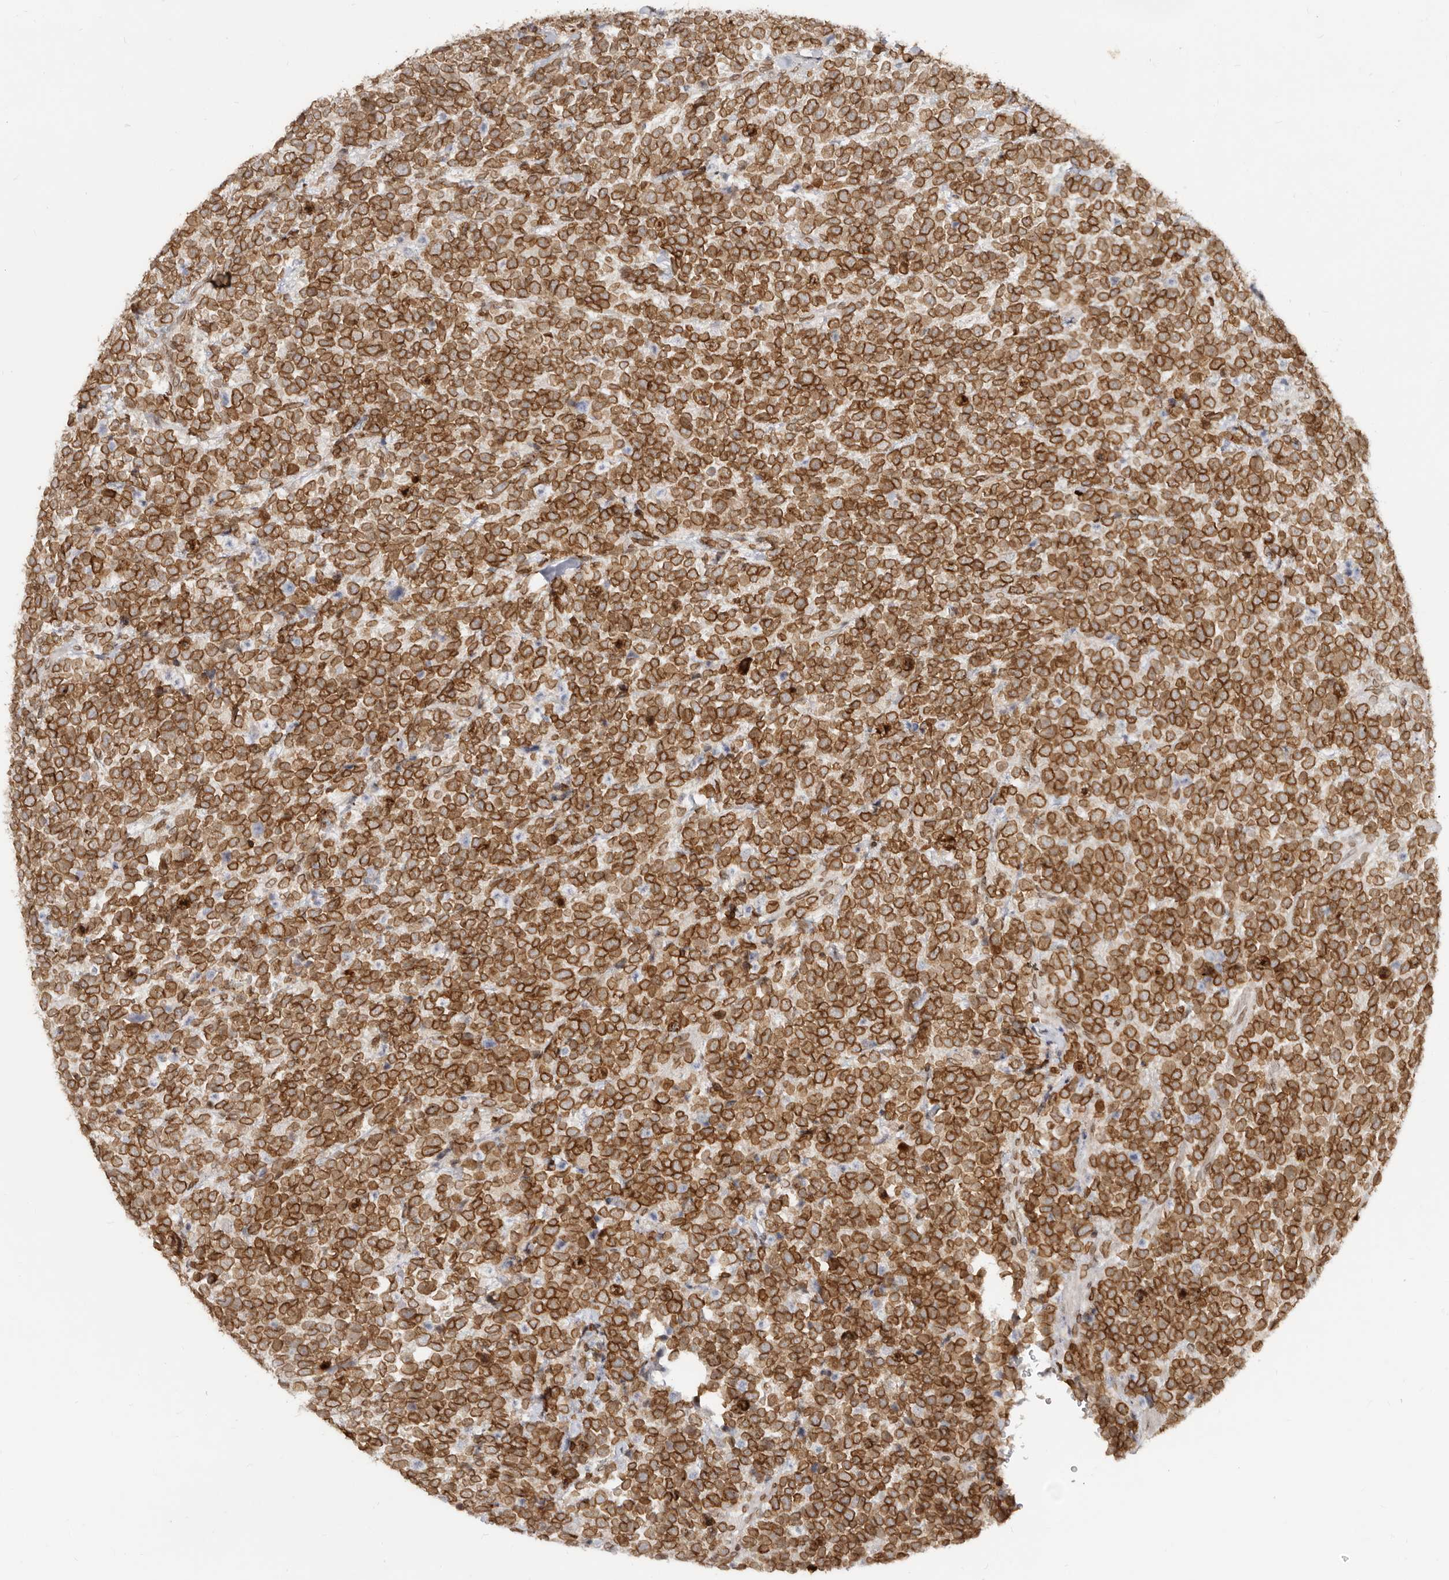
{"staining": {"intensity": "strong", "quantity": ">75%", "location": "cytoplasmic/membranous,nuclear"}, "tissue": "urothelial cancer", "cell_type": "Tumor cells", "image_type": "cancer", "snomed": [{"axis": "morphology", "description": "Urothelial carcinoma, High grade"}, {"axis": "topography", "description": "Urinary bladder"}], "caption": "Immunohistochemical staining of urothelial cancer exhibits strong cytoplasmic/membranous and nuclear protein staining in about >75% of tumor cells. The protein is stained brown, and the nuclei are stained in blue (DAB (3,3'-diaminobenzidine) IHC with brightfield microscopy, high magnification).", "gene": "NUP153", "patient": {"sex": "female", "age": 82}}